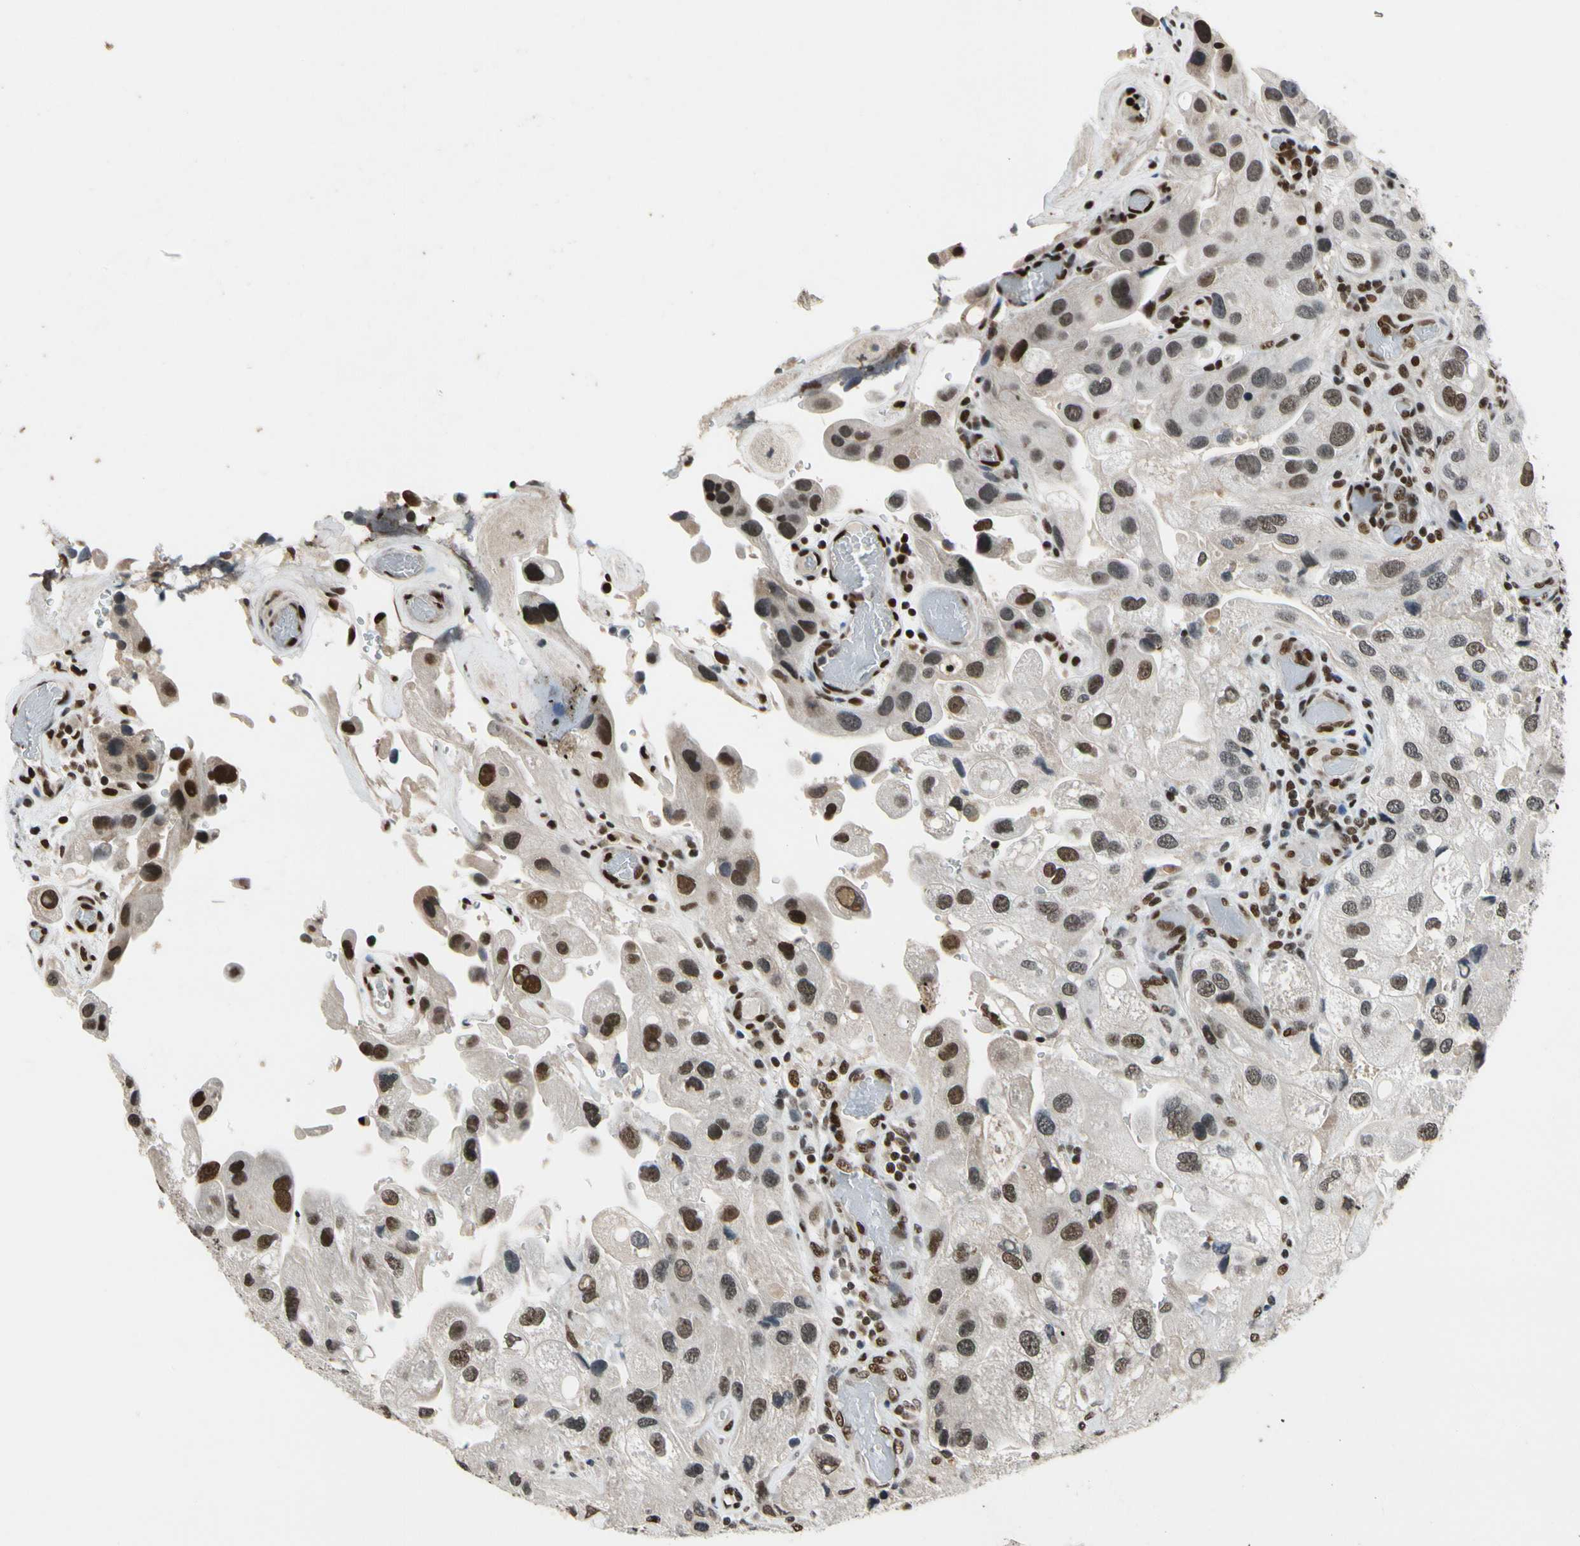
{"staining": {"intensity": "strong", "quantity": "25%-75%", "location": "nuclear"}, "tissue": "urothelial cancer", "cell_type": "Tumor cells", "image_type": "cancer", "snomed": [{"axis": "morphology", "description": "Urothelial carcinoma, High grade"}, {"axis": "topography", "description": "Urinary bladder"}], "caption": "Protein expression analysis of human urothelial cancer reveals strong nuclear expression in approximately 25%-75% of tumor cells.", "gene": "RECQL", "patient": {"sex": "female", "age": 64}}